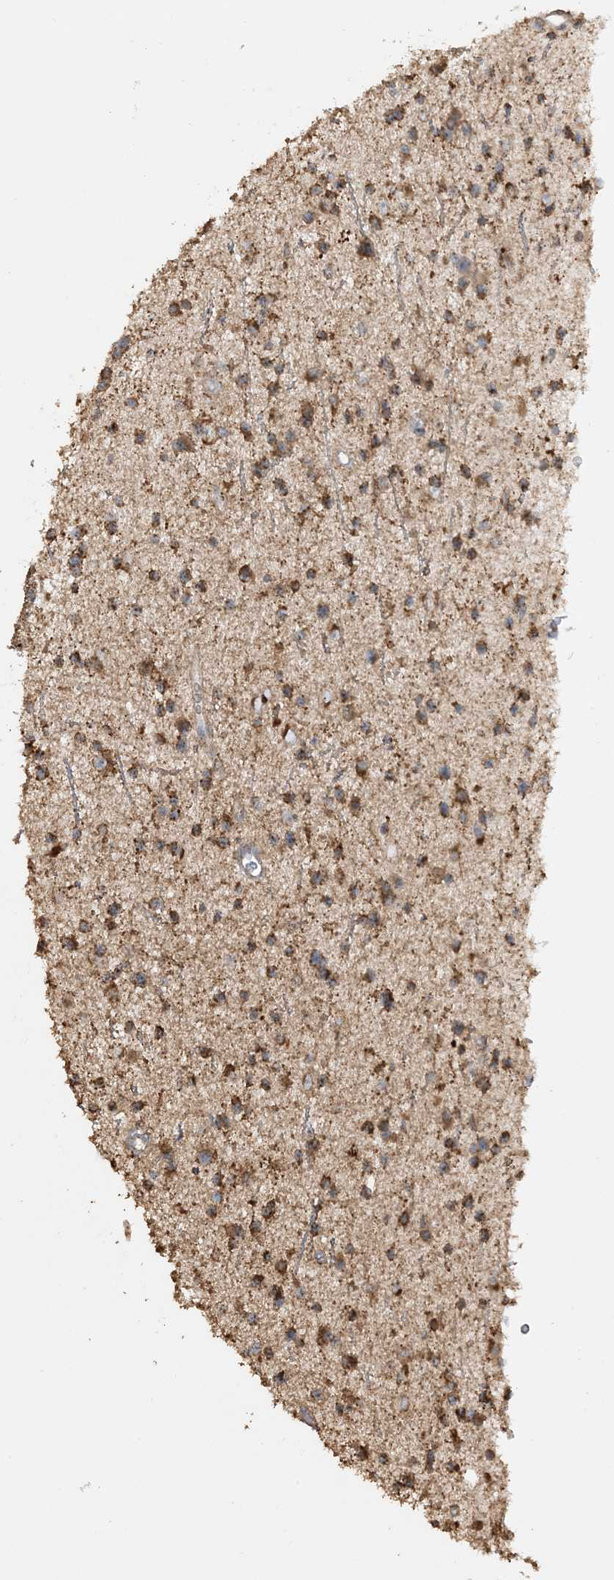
{"staining": {"intensity": "moderate", "quantity": ">75%", "location": "cytoplasmic/membranous"}, "tissue": "glioma", "cell_type": "Tumor cells", "image_type": "cancer", "snomed": [{"axis": "morphology", "description": "Glioma, malignant, Low grade"}, {"axis": "topography", "description": "Cerebral cortex"}], "caption": "Tumor cells reveal medium levels of moderate cytoplasmic/membranous positivity in approximately >75% of cells in human low-grade glioma (malignant). (brown staining indicates protein expression, while blue staining denotes nuclei).", "gene": "AGA", "patient": {"sex": "female", "age": 39}}